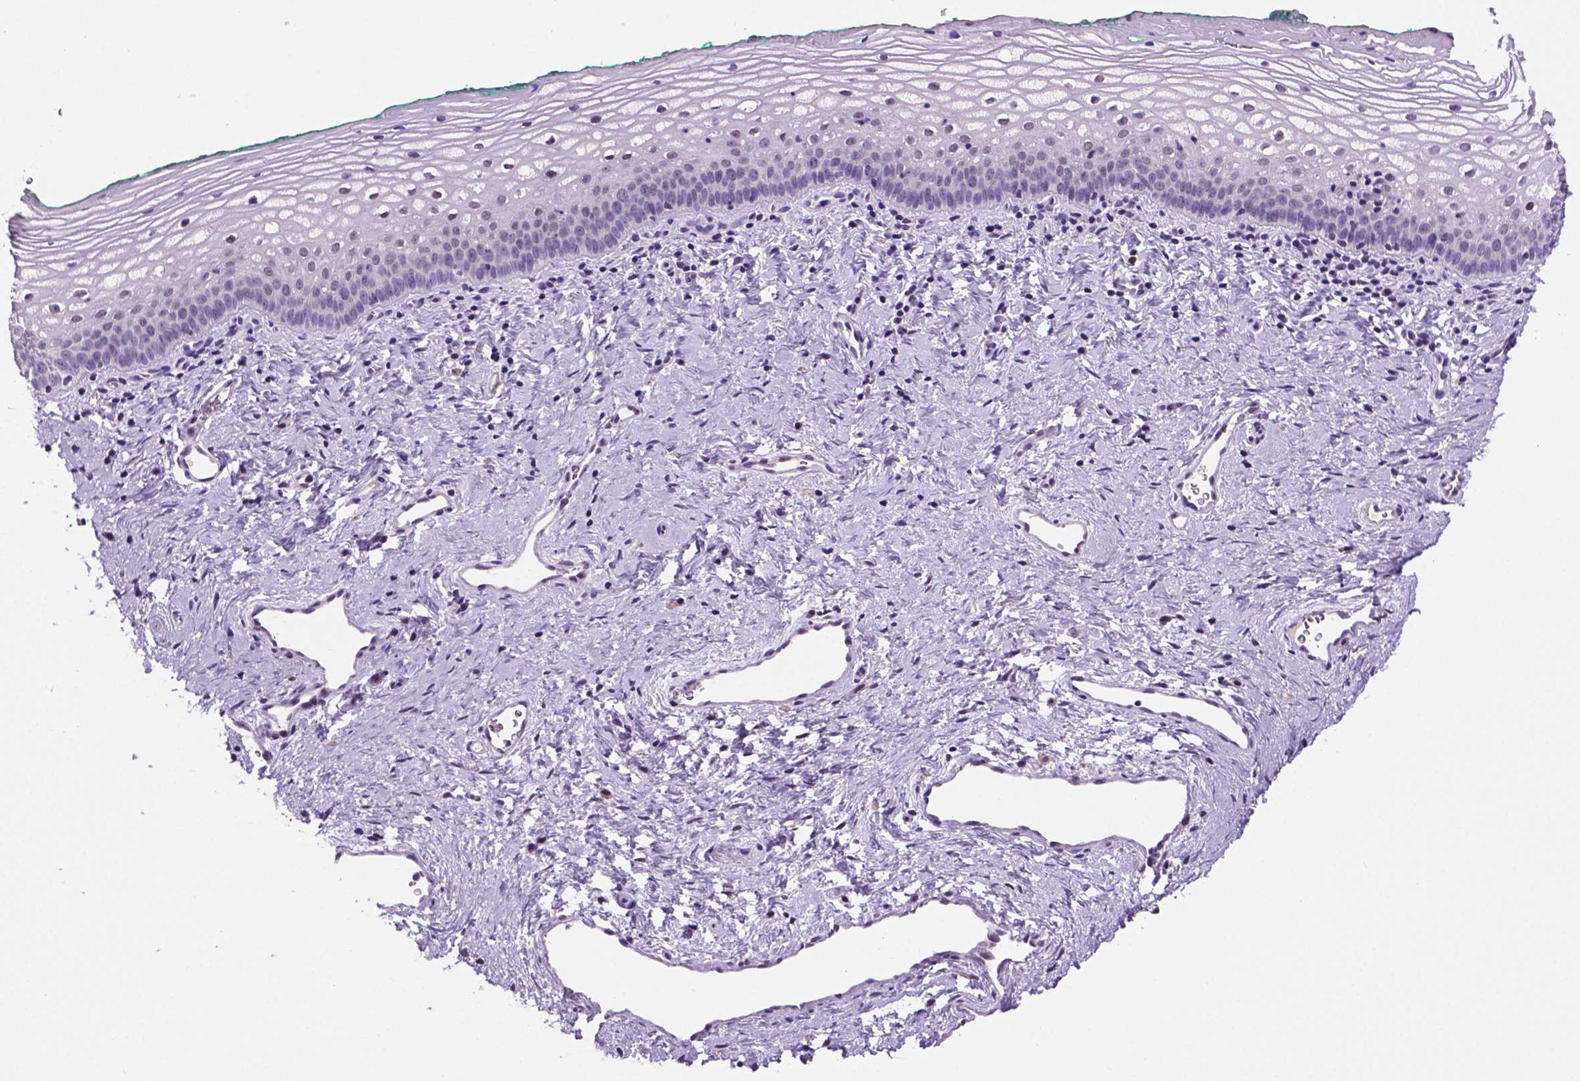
{"staining": {"intensity": "moderate", "quantity": "25%-75%", "location": "nuclear"}, "tissue": "vagina", "cell_type": "Squamous epithelial cells", "image_type": "normal", "snomed": [{"axis": "morphology", "description": "Normal tissue, NOS"}, {"axis": "topography", "description": "Vagina"}], "caption": "Immunohistochemistry (IHC) histopathology image of benign human vagina stained for a protein (brown), which displays medium levels of moderate nuclear expression in approximately 25%-75% of squamous epithelial cells.", "gene": "NCOR1", "patient": {"sex": "female", "age": 44}}